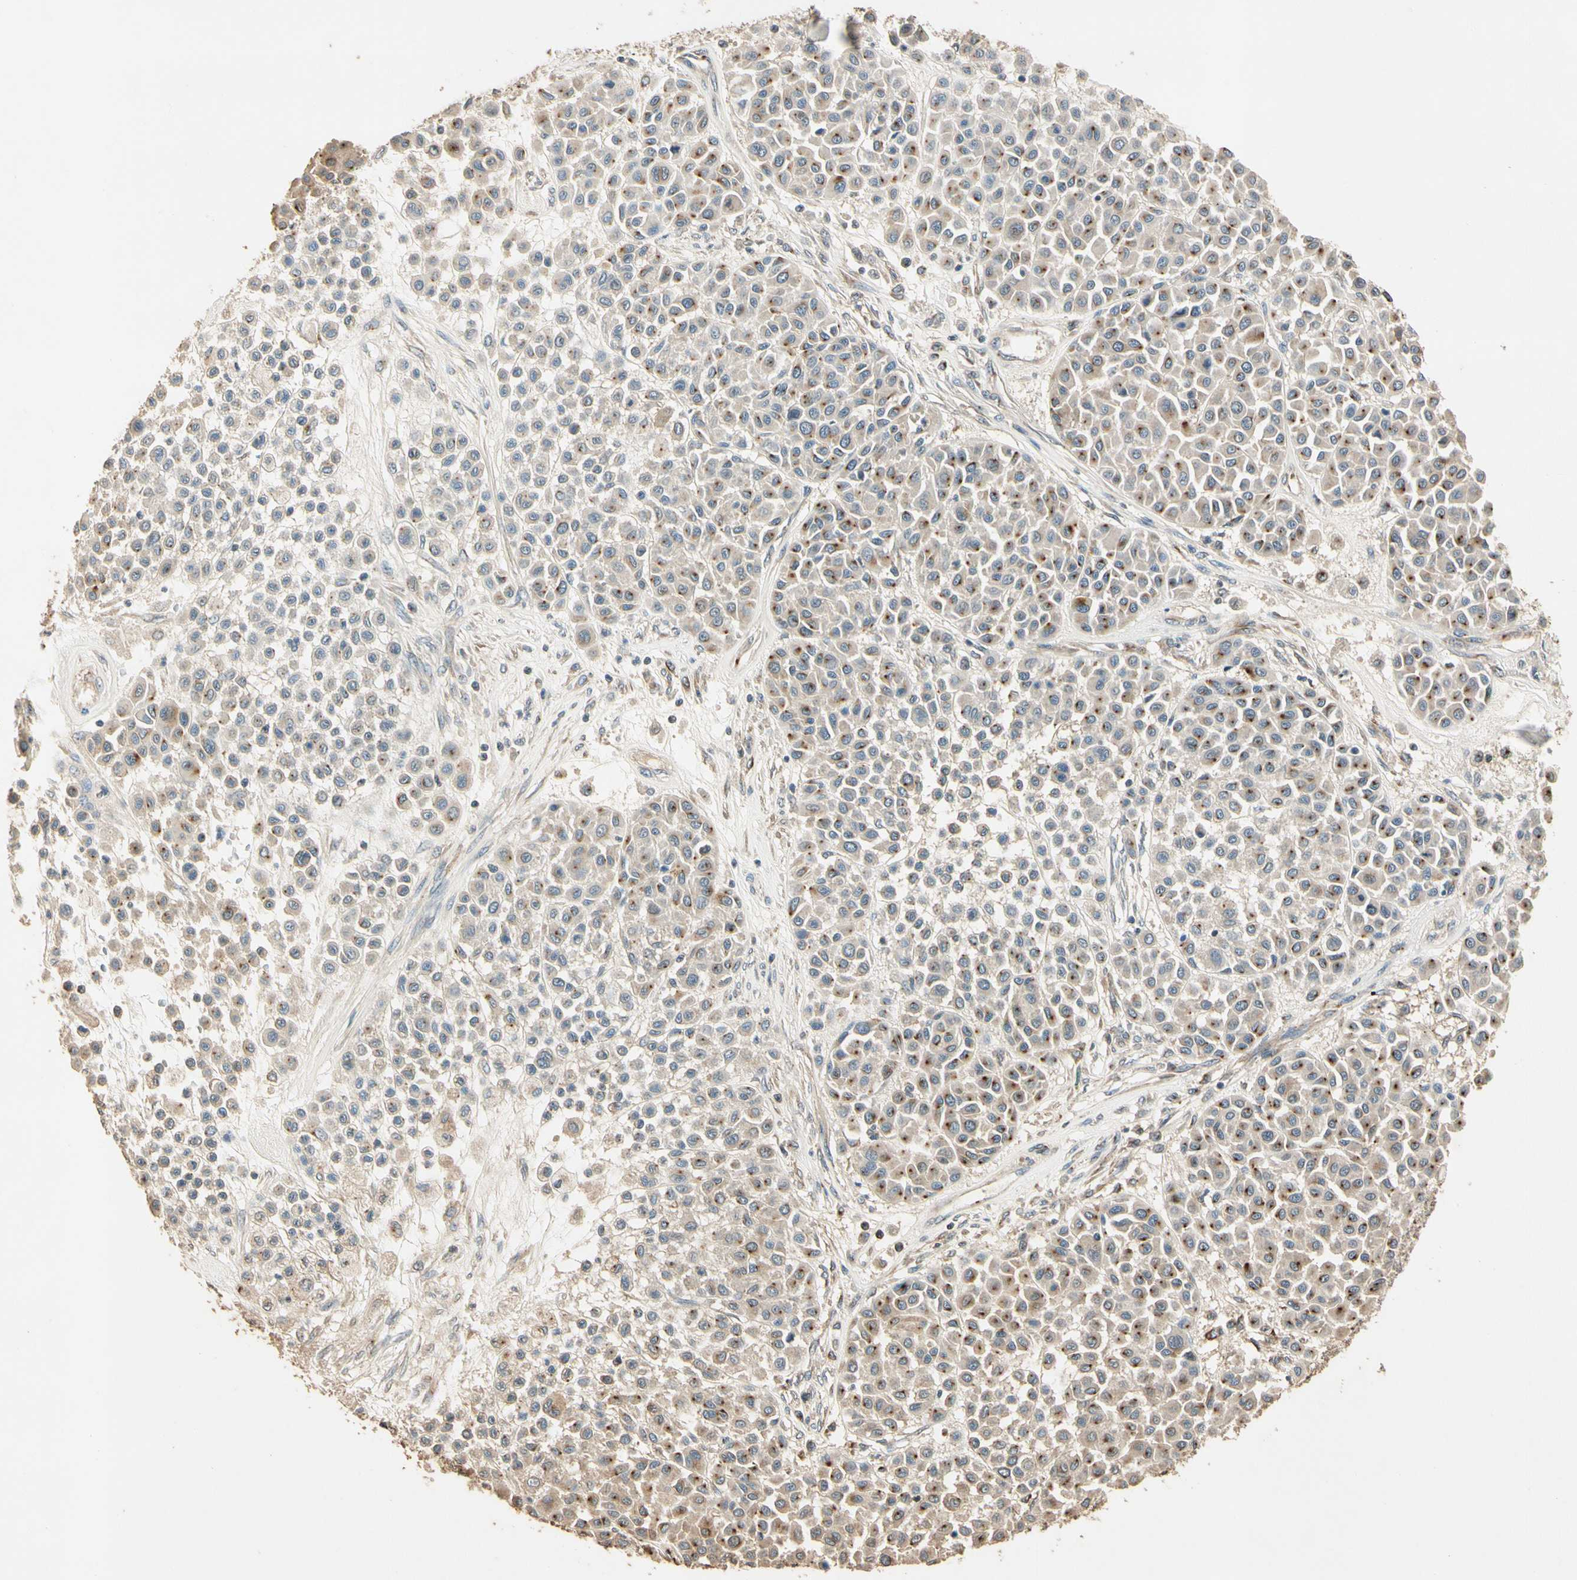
{"staining": {"intensity": "strong", "quantity": "25%-75%", "location": "cytoplasmic/membranous"}, "tissue": "melanoma", "cell_type": "Tumor cells", "image_type": "cancer", "snomed": [{"axis": "morphology", "description": "Malignant melanoma, Metastatic site"}, {"axis": "topography", "description": "Soft tissue"}], "caption": "This micrograph demonstrates immunohistochemistry (IHC) staining of melanoma, with high strong cytoplasmic/membranous expression in approximately 25%-75% of tumor cells.", "gene": "AKAP9", "patient": {"sex": "male", "age": 41}}